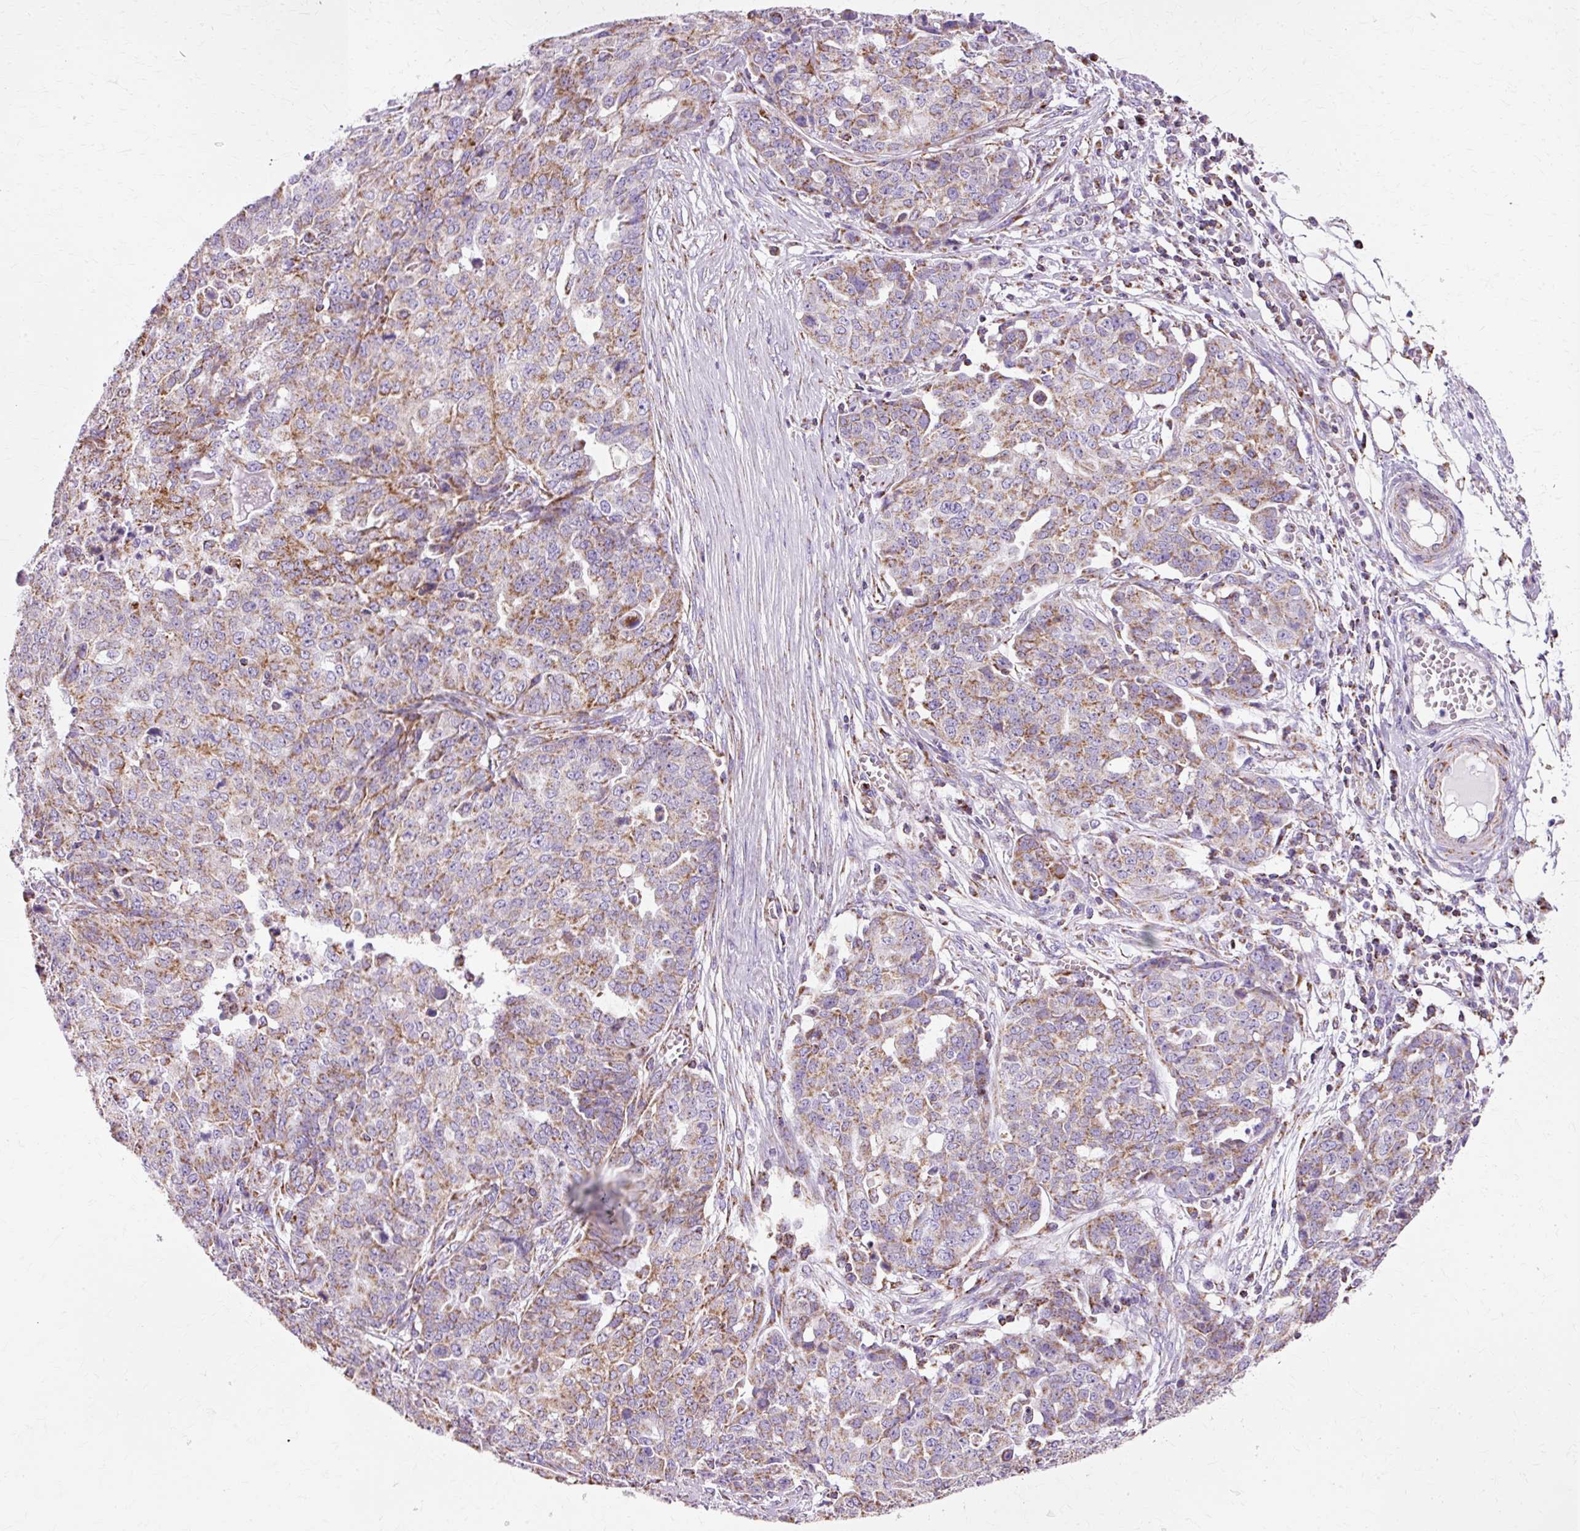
{"staining": {"intensity": "moderate", "quantity": ">75%", "location": "cytoplasmic/membranous"}, "tissue": "ovarian cancer", "cell_type": "Tumor cells", "image_type": "cancer", "snomed": [{"axis": "morphology", "description": "Cystadenocarcinoma, serous, NOS"}, {"axis": "topography", "description": "Soft tissue"}, {"axis": "topography", "description": "Ovary"}], "caption": "Immunohistochemistry (IHC) image of neoplastic tissue: human ovarian cancer stained using immunohistochemistry (IHC) demonstrates medium levels of moderate protein expression localized specifically in the cytoplasmic/membranous of tumor cells, appearing as a cytoplasmic/membranous brown color.", "gene": "ATP5PO", "patient": {"sex": "female", "age": 57}}